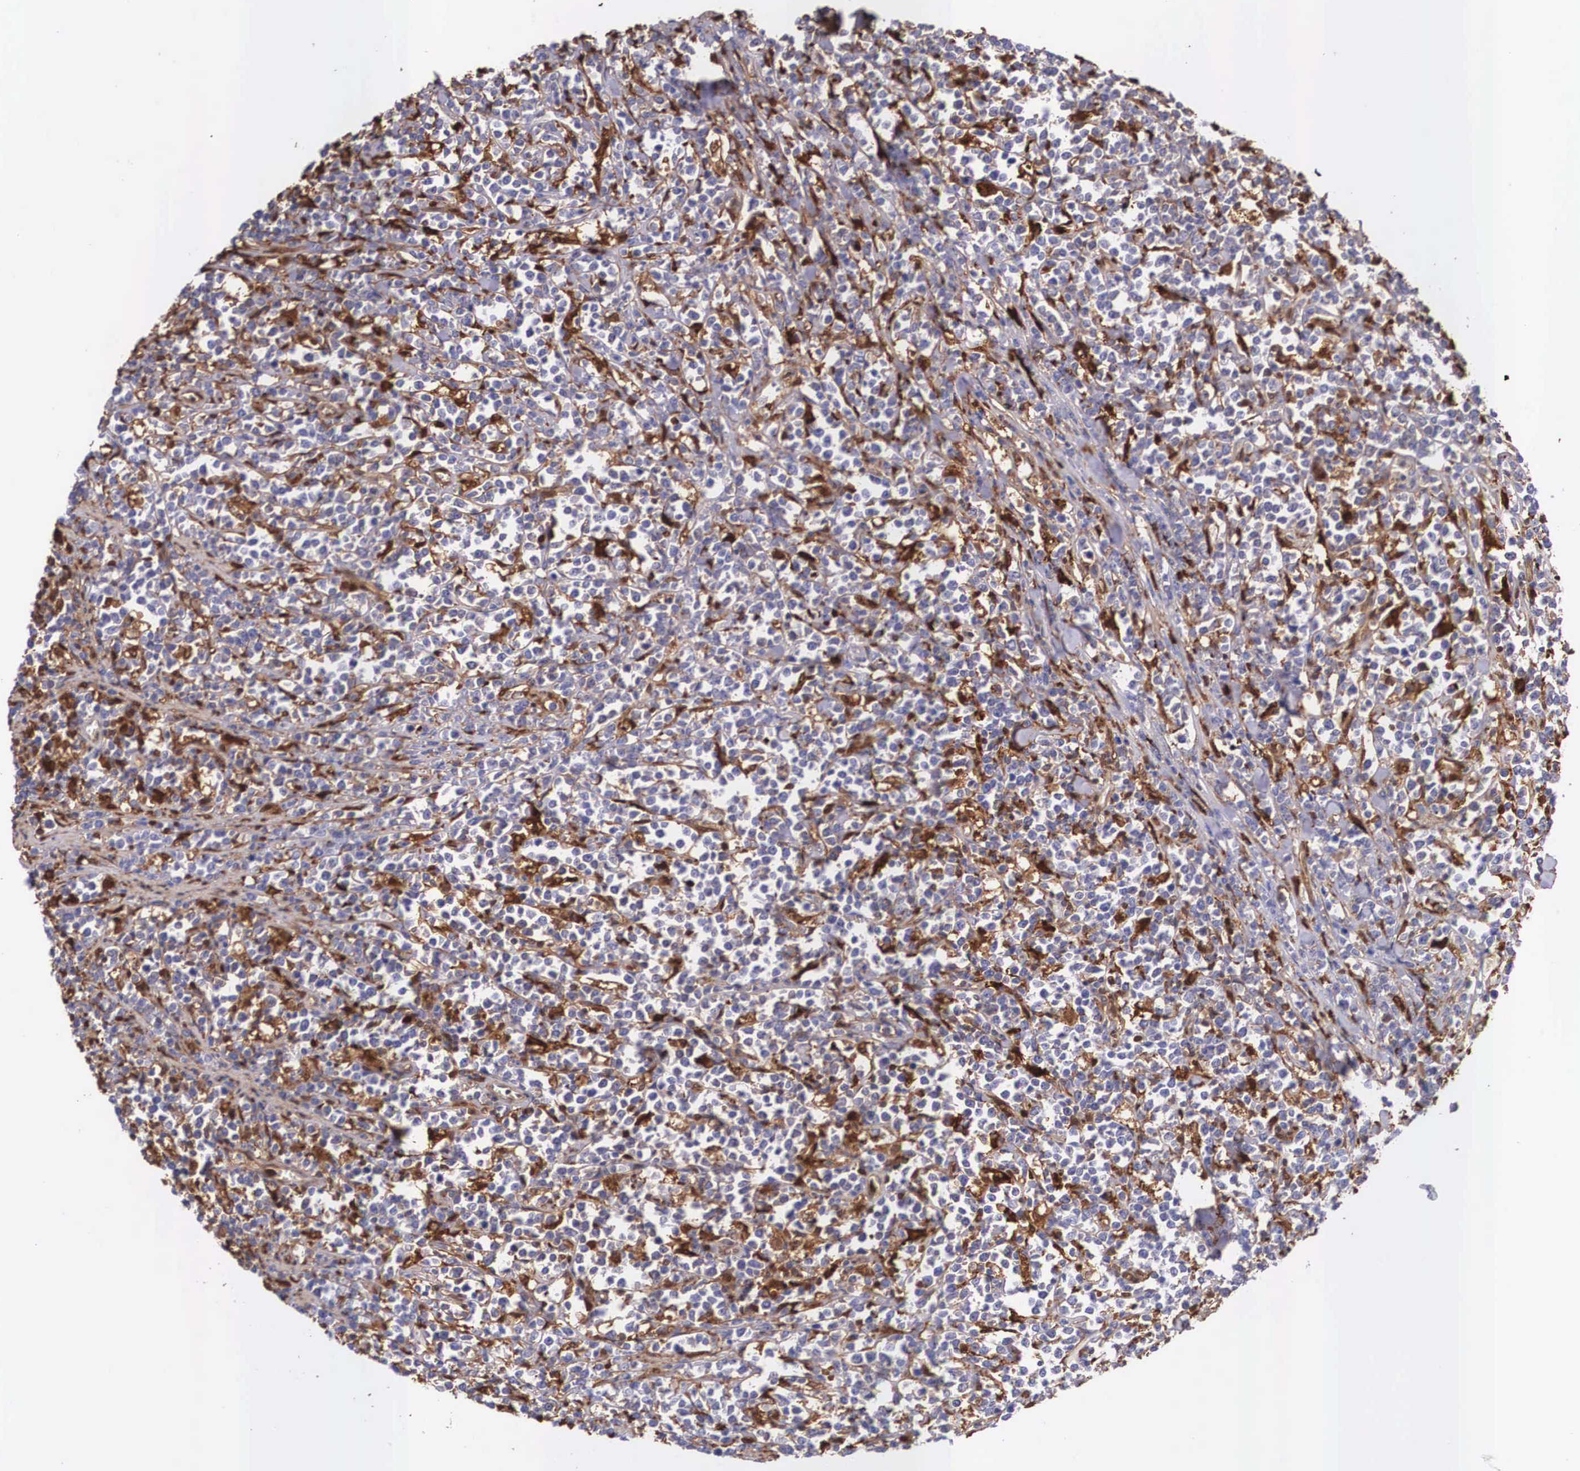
{"staining": {"intensity": "negative", "quantity": "none", "location": "none"}, "tissue": "lymphoma", "cell_type": "Tumor cells", "image_type": "cancer", "snomed": [{"axis": "morphology", "description": "Malignant lymphoma, non-Hodgkin's type, High grade"}, {"axis": "topography", "description": "Small intestine"}, {"axis": "topography", "description": "Colon"}], "caption": "Immunohistochemistry micrograph of lymphoma stained for a protein (brown), which demonstrates no staining in tumor cells.", "gene": "LGALS1", "patient": {"sex": "male", "age": 8}}